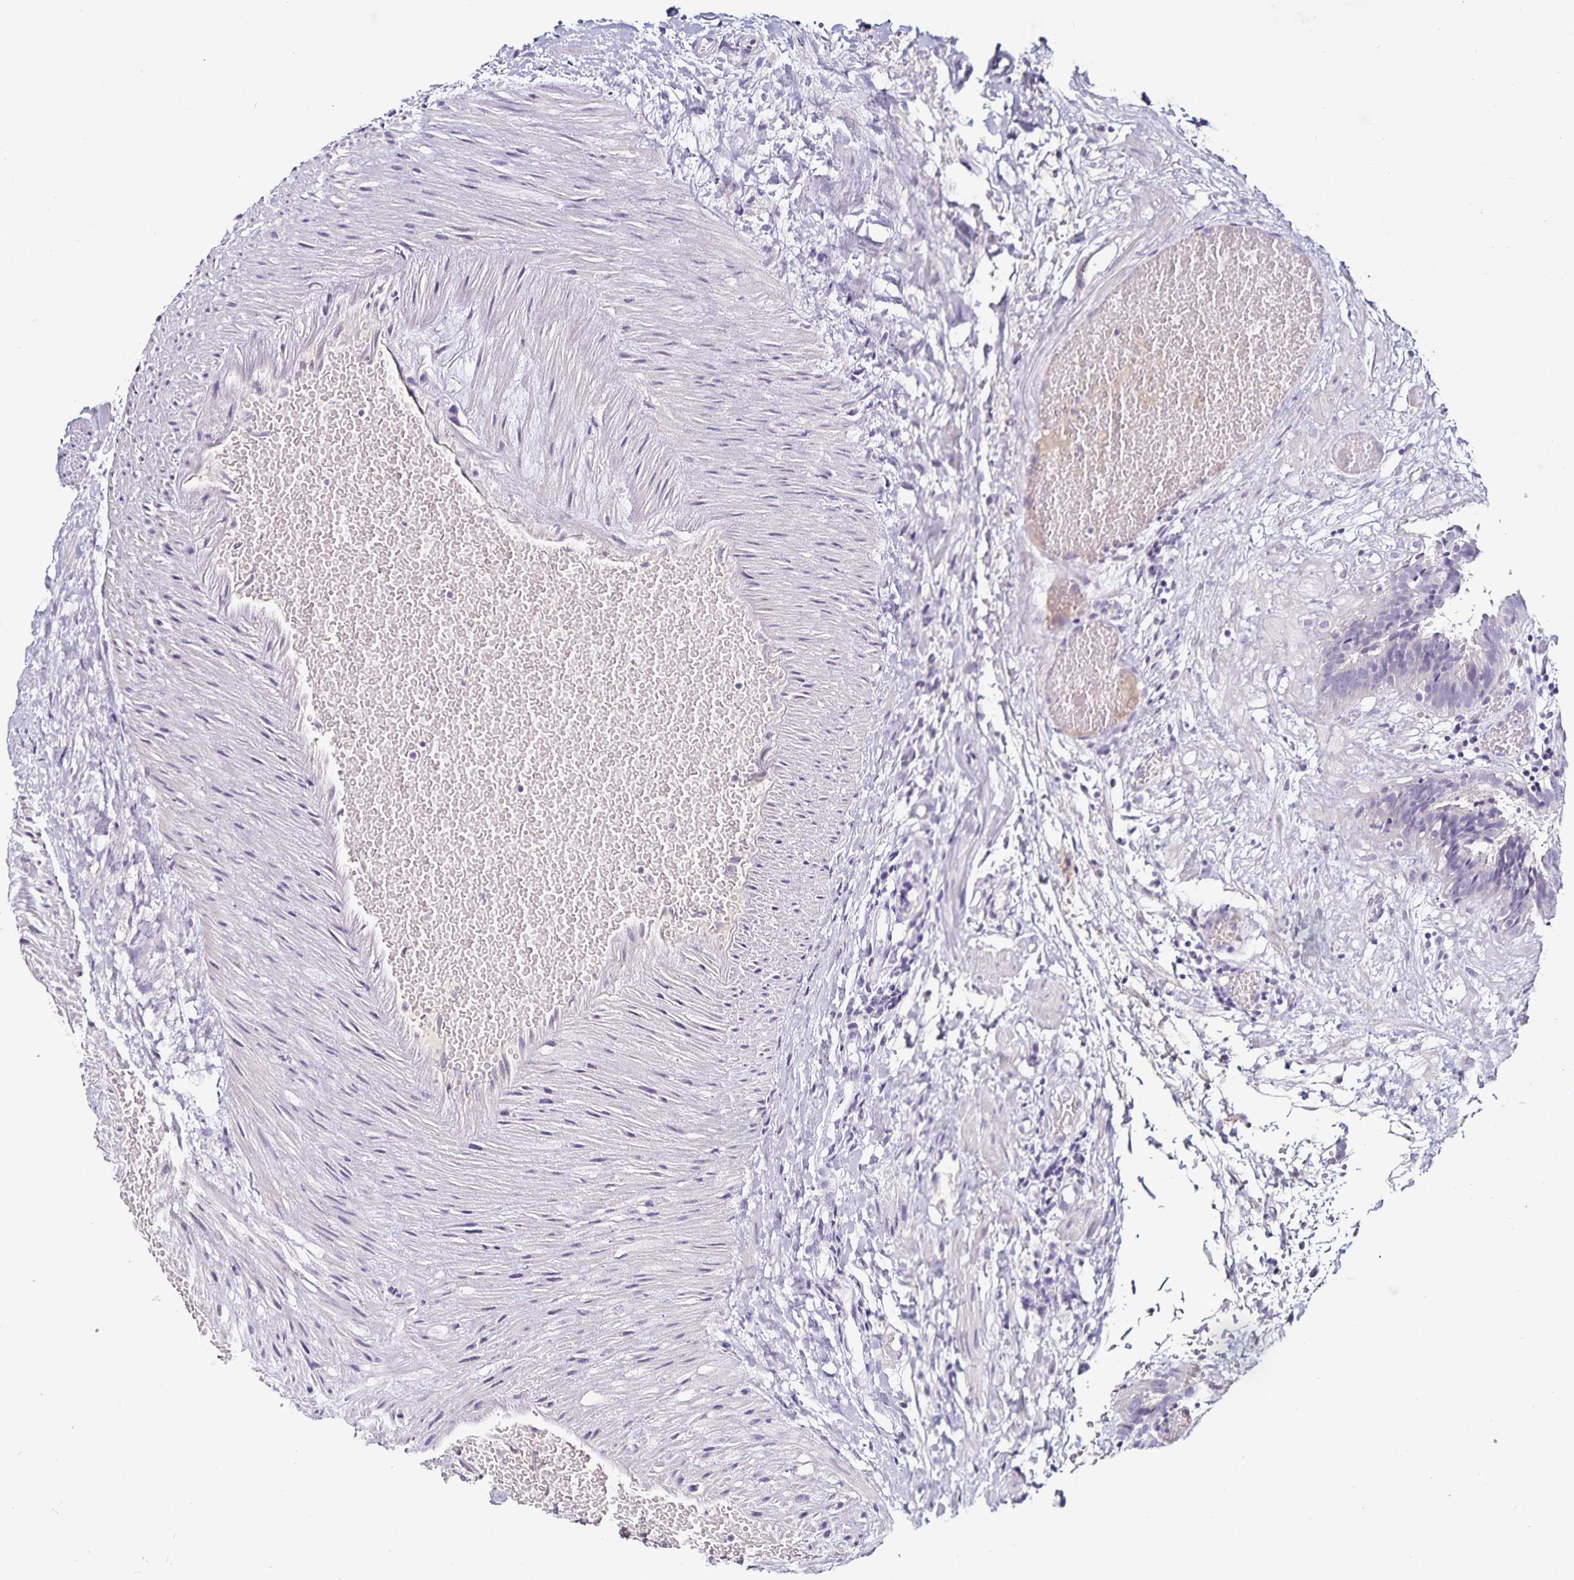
{"staining": {"intensity": "negative", "quantity": "none", "location": "none"}, "tissue": "fallopian tube", "cell_type": "Glandular cells", "image_type": "normal", "snomed": [{"axis": "morphology", "description": "Normal tissue, NOS"}, {"axis": "topography", "description": "Fallopian tube"}], "caption": "Immunohistochemistry (IHC) histopathology image of unremarkable human fallopian tube stained for a protein (brown), which shows no expression in glandular cells. The staining is performed using DAB (3,3'-diaminobenzidine) brown chromogen with nuclei counter-stained in using hematoxylin.", "gene": "TTR", "patient": {"sex": "female", "age": 37}}